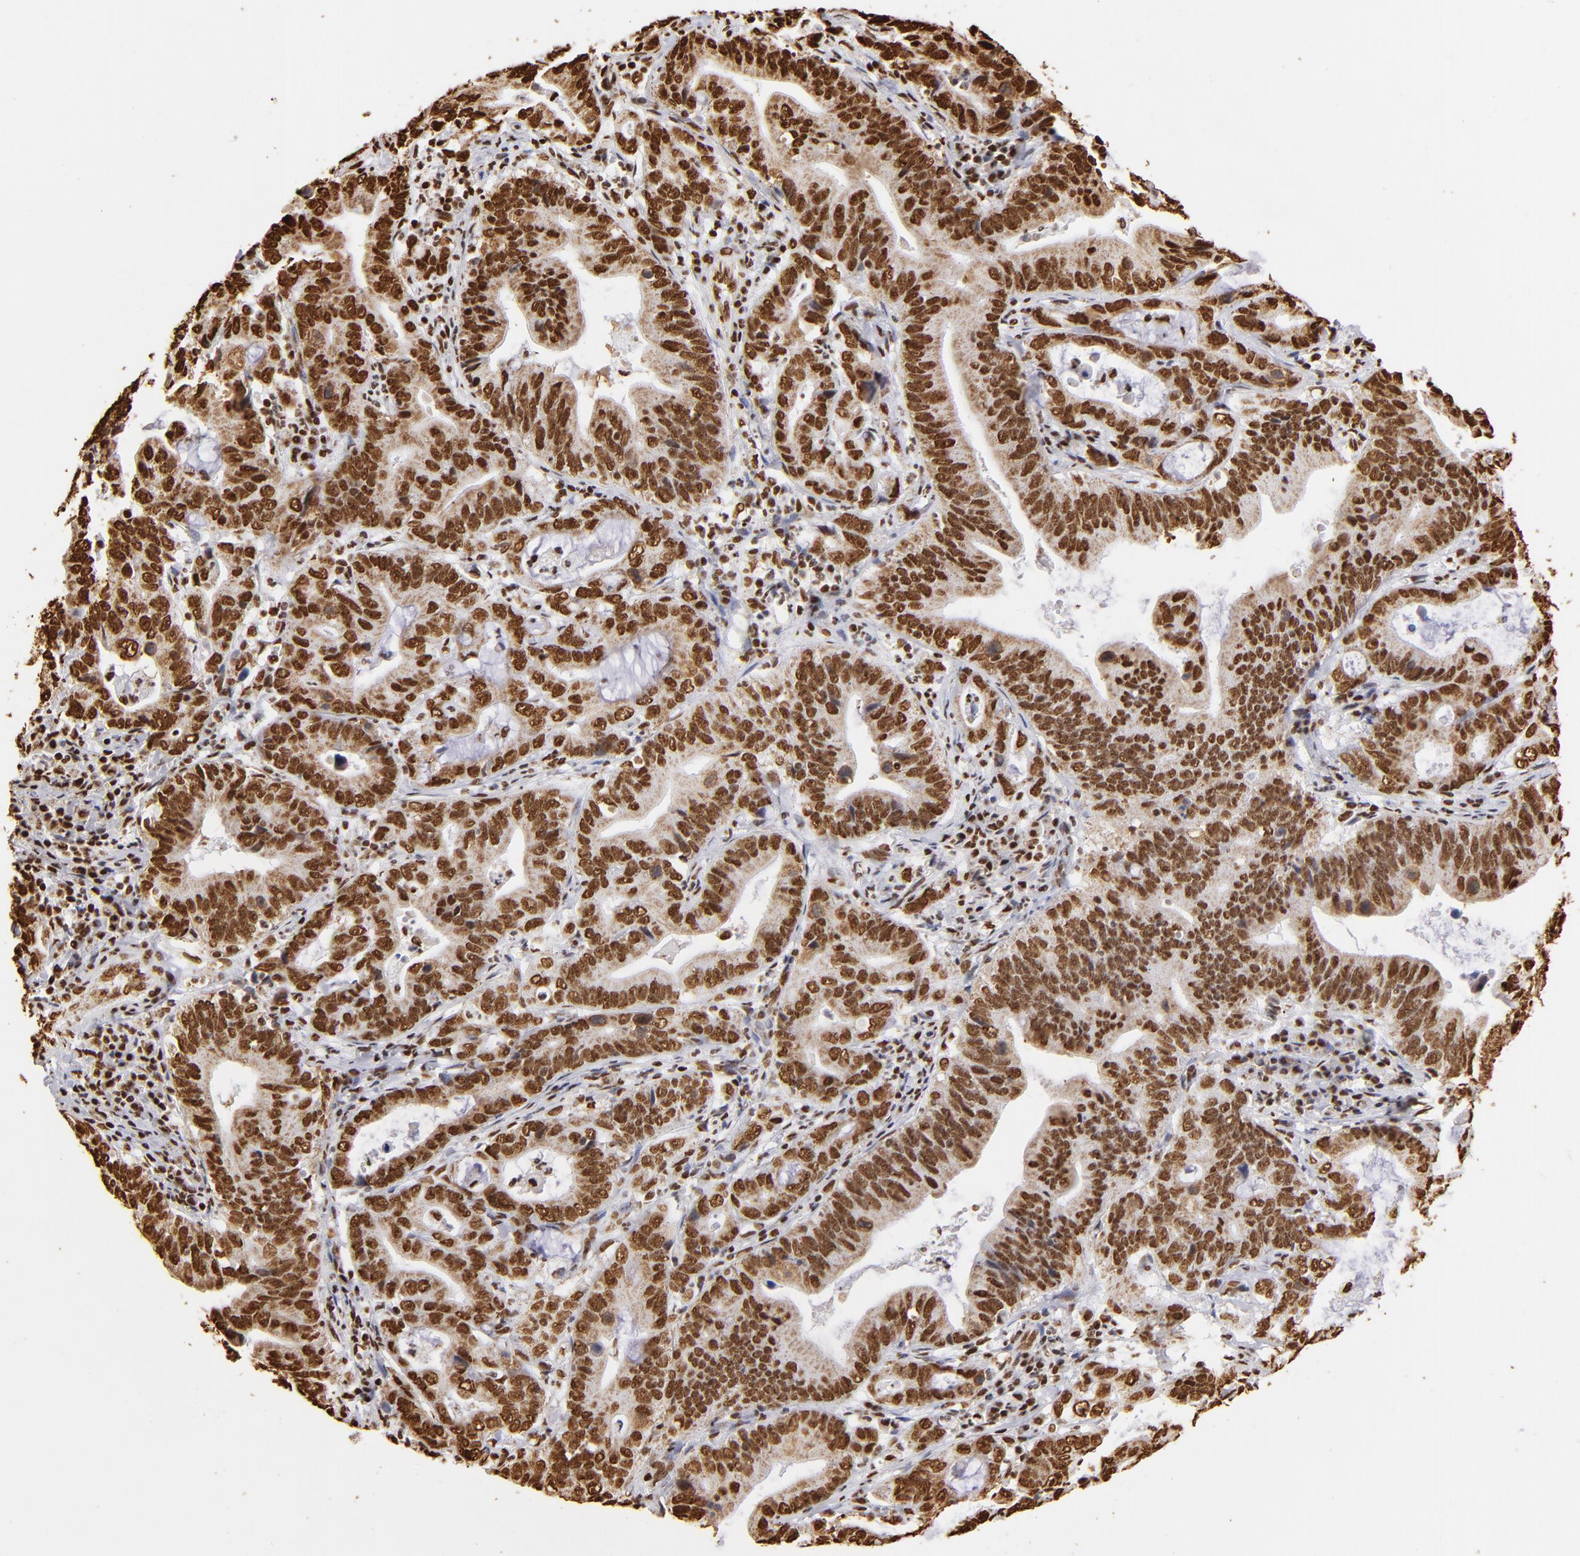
{"staining": {"intensity": "strong", "quantity": ">75%", "location": "nuclear"}, "tissue": "stomach cancer", "cell_type": "Tumor cells", "image_type": "cancer", "snomed": [{"axis": "morphology", "description": "Adenocarcinoma, NOS"}, {"axis": "topography", "description": "Stomach, upper"}], "caption": "Immunohistochemical staining of stomach adenocarcinoma exhibits high levels of strong nuclear positivity in about >75% of tumor cells.", "gene": "ILF3", "patient": {"sex": "male", "age": 63}}